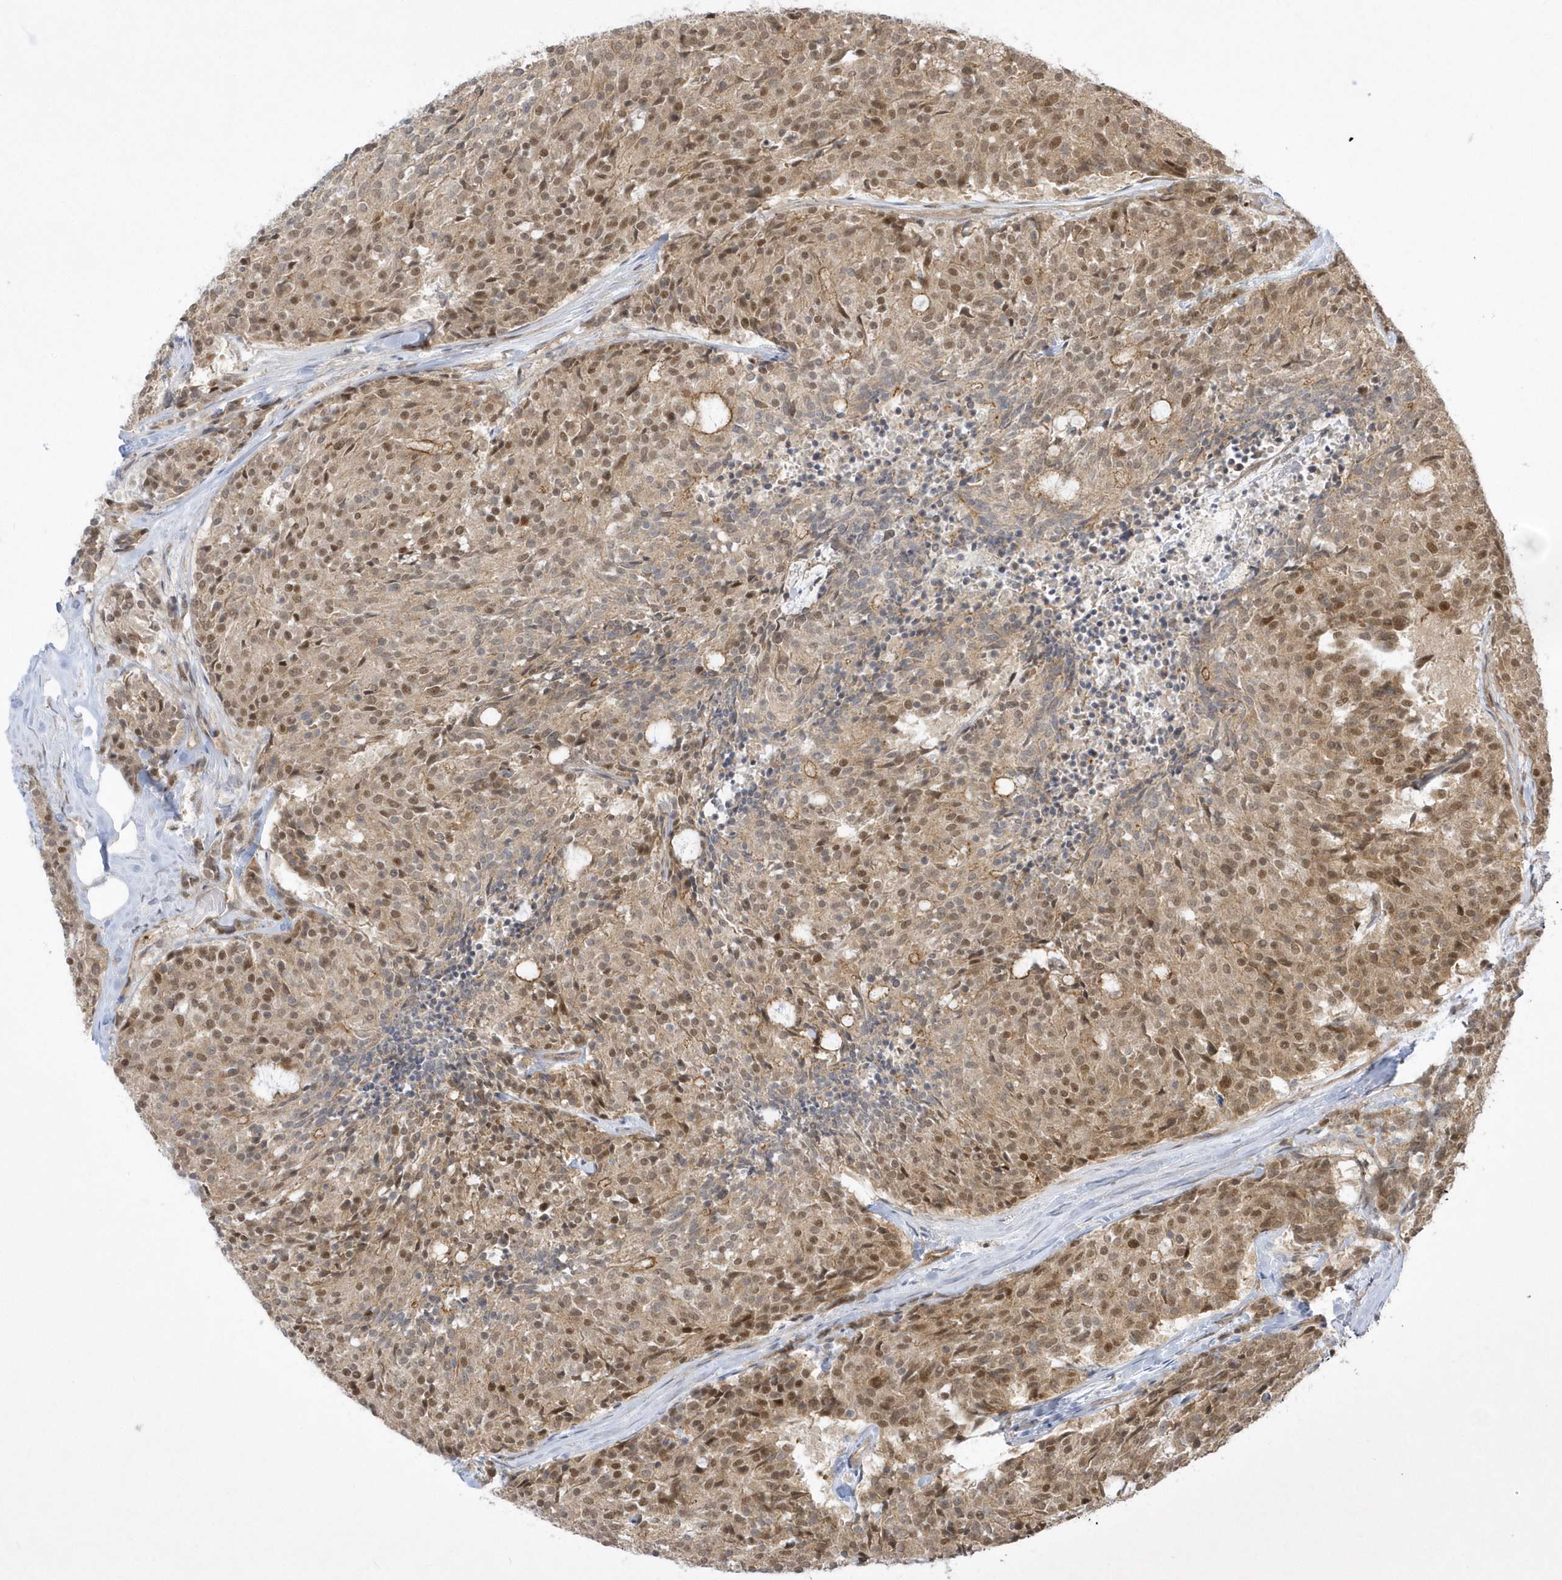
{"staining": {"intensity": "moderate", "quantity": ">75%", "location": "cytoplasmic/membranous,nuclear"}, "tissue": "carcinoid", "cell_type": "Tumor cells", "image_type": "cancer", "snomed": [{"axis": "morphology", "description": "Carcinoid, malignant, NOS"}, {"axis": "topography", "description": "Pancreas"}], "caption": "This histopathology image exhibits immunohistochemistry staining of human carcinoid (malignant), with medium moderate cytoplasmic/membranous and nuclear expression in about >75% of tumor cells.", "gene": "NAF1", "patient": {"sex": "female", "age": 54}}